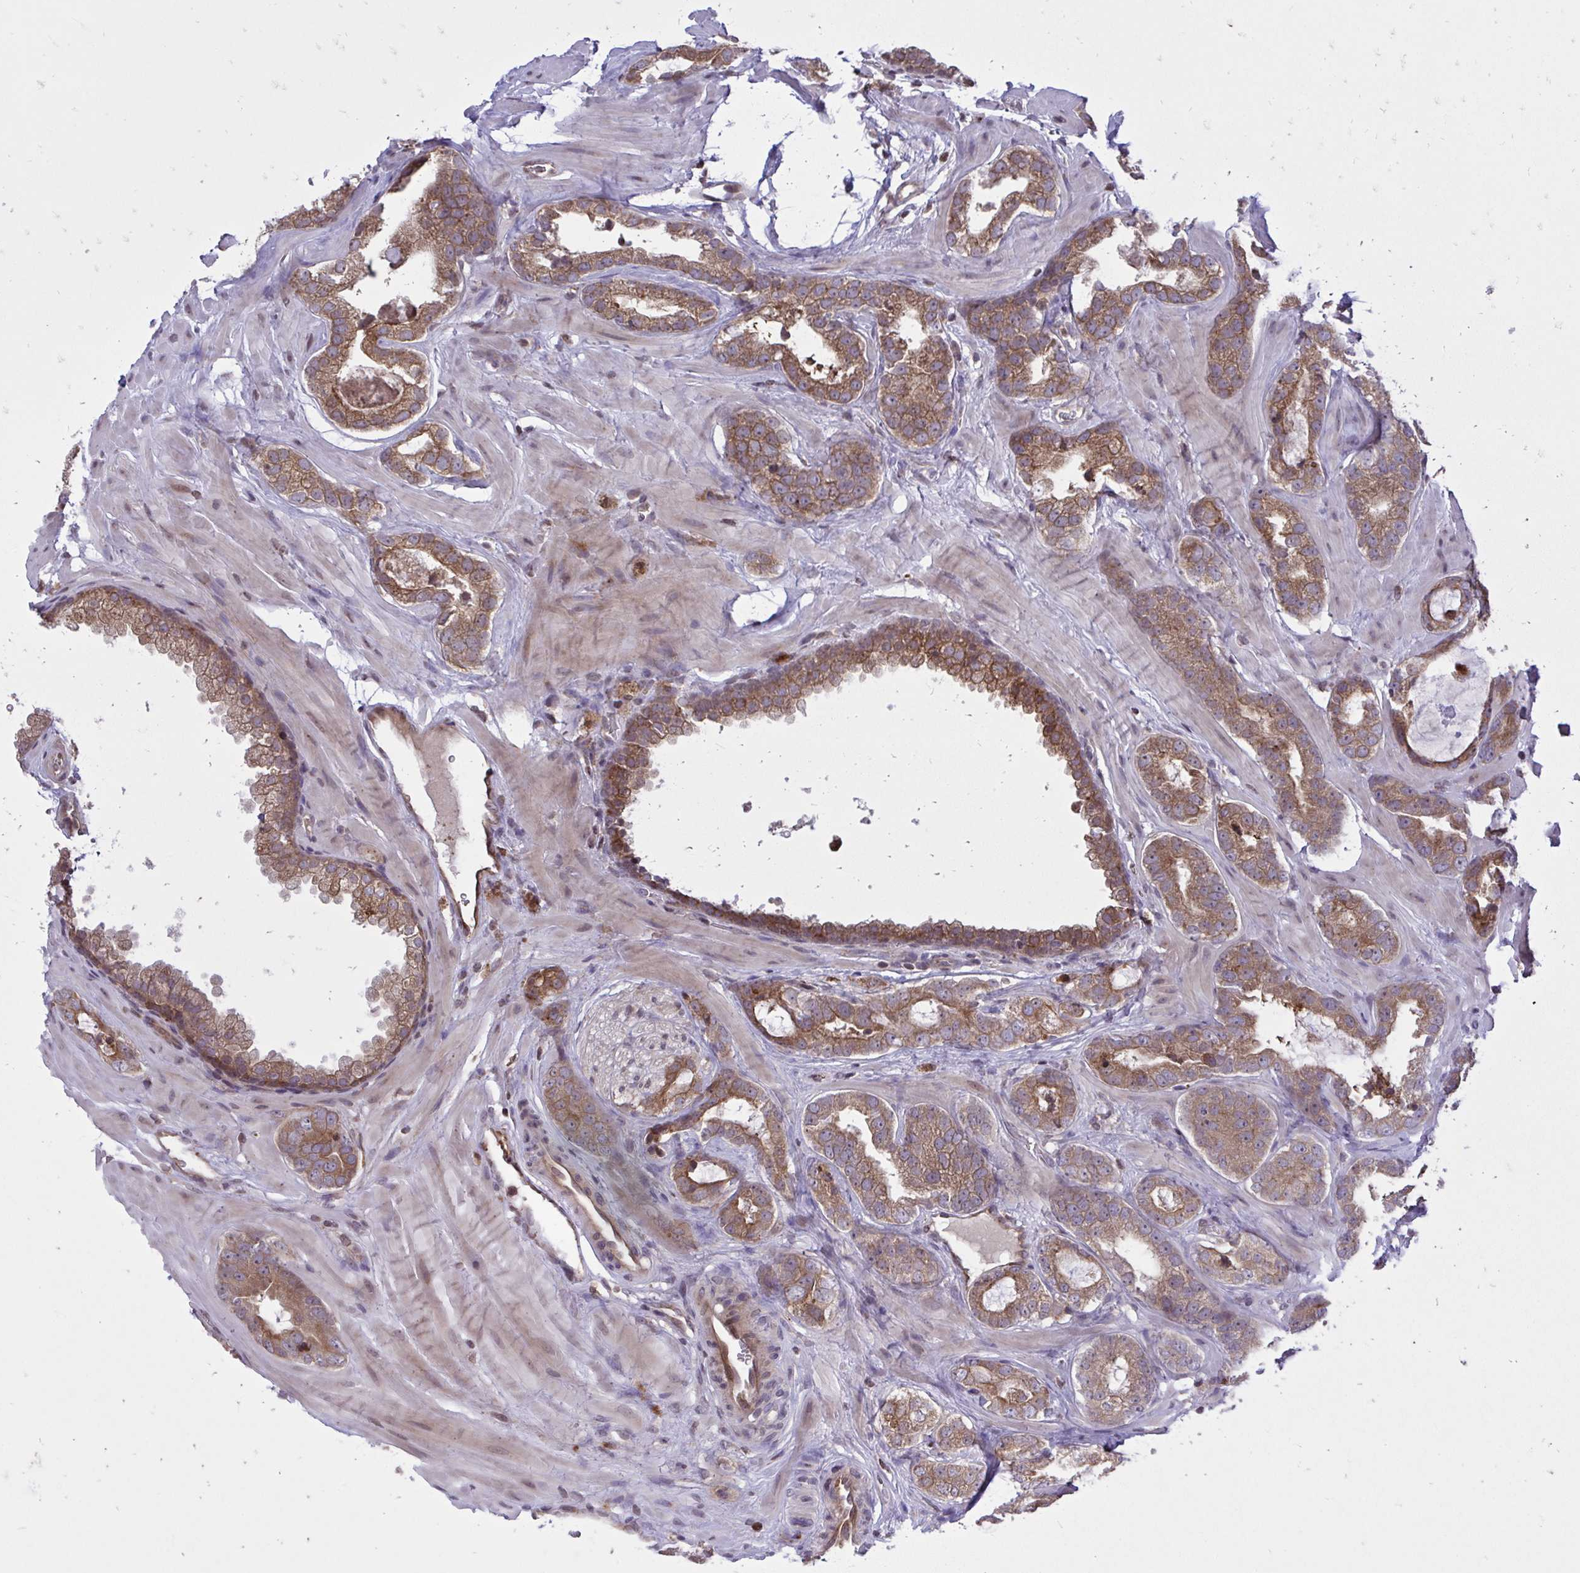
{"staining": {"intensity": "moderate", "quantity": ">75%", "location": "cytoplasmic/membranous"}, "tissue": "prostate cancer", "cell_type": "Tumor cells", "image_type": "cancer", "snomed": [{"axis": "morphology", "description": "Adenocarcinoma, Low grade"}, {"axis": "topography", "description": "Prostate"}], "caption": "A medium amount of moderate cytoplasmic/membranous staining is present in approximately >75% of tumor cells in prostate adenocarcinoma (low-grade) tissue.", "gene": "METTL9", "patient": {"sex": "male", "age": 62}}